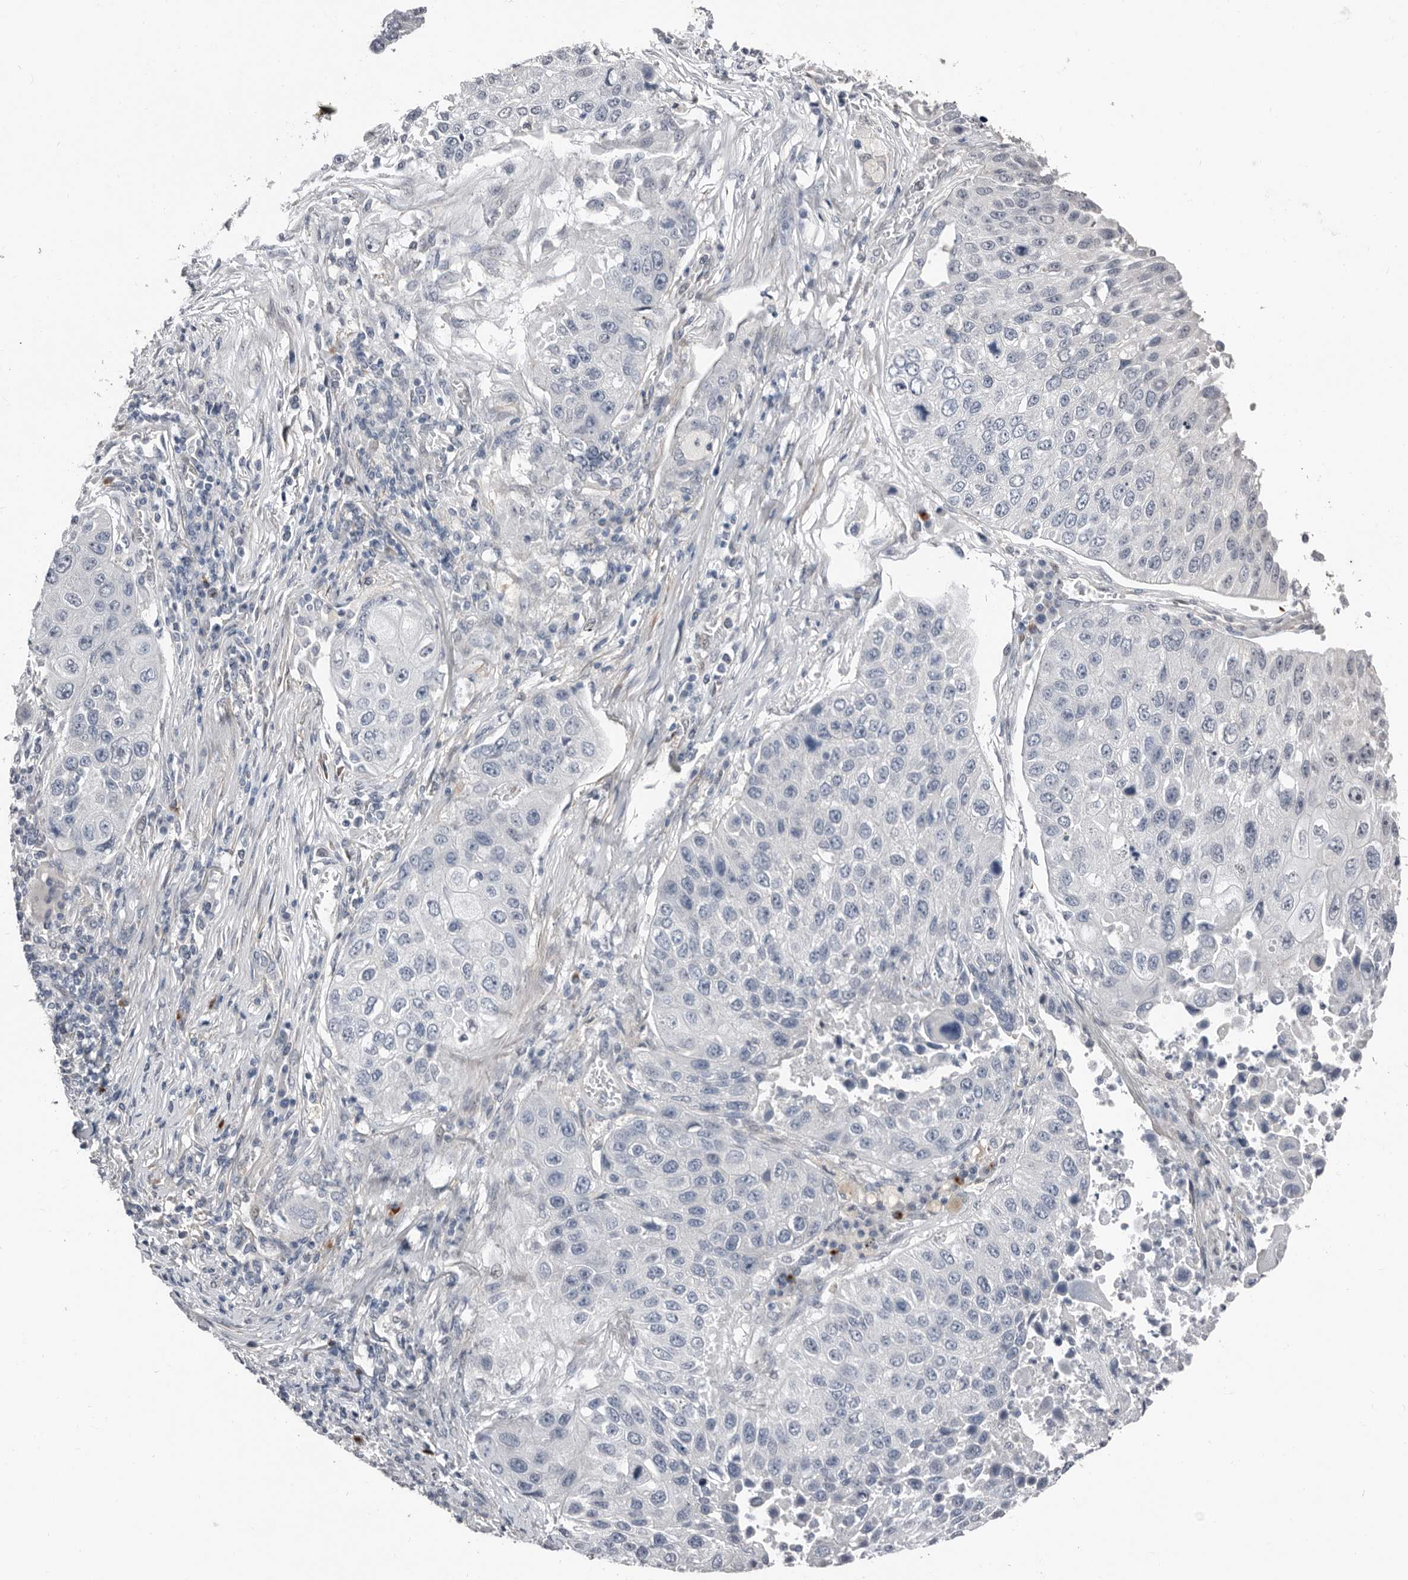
{"staining": {"intensity": "negative", "quantity": "none", "location": "none"}, "tissue": "lung cancer", "cell_type": "Tumor cells", "image_type": "cancer", "snomed": [{"axis": "morphology", "description": "Squamous cell carcinoma, NOS"}, {"axis": "topography", "description": "Lung"}], "caption": "Lung cancer stained for a protein using IHC shows no expression tumor cells.", "gene": "ASRGL1", "patient": {"sex": "male", "age": 61}}